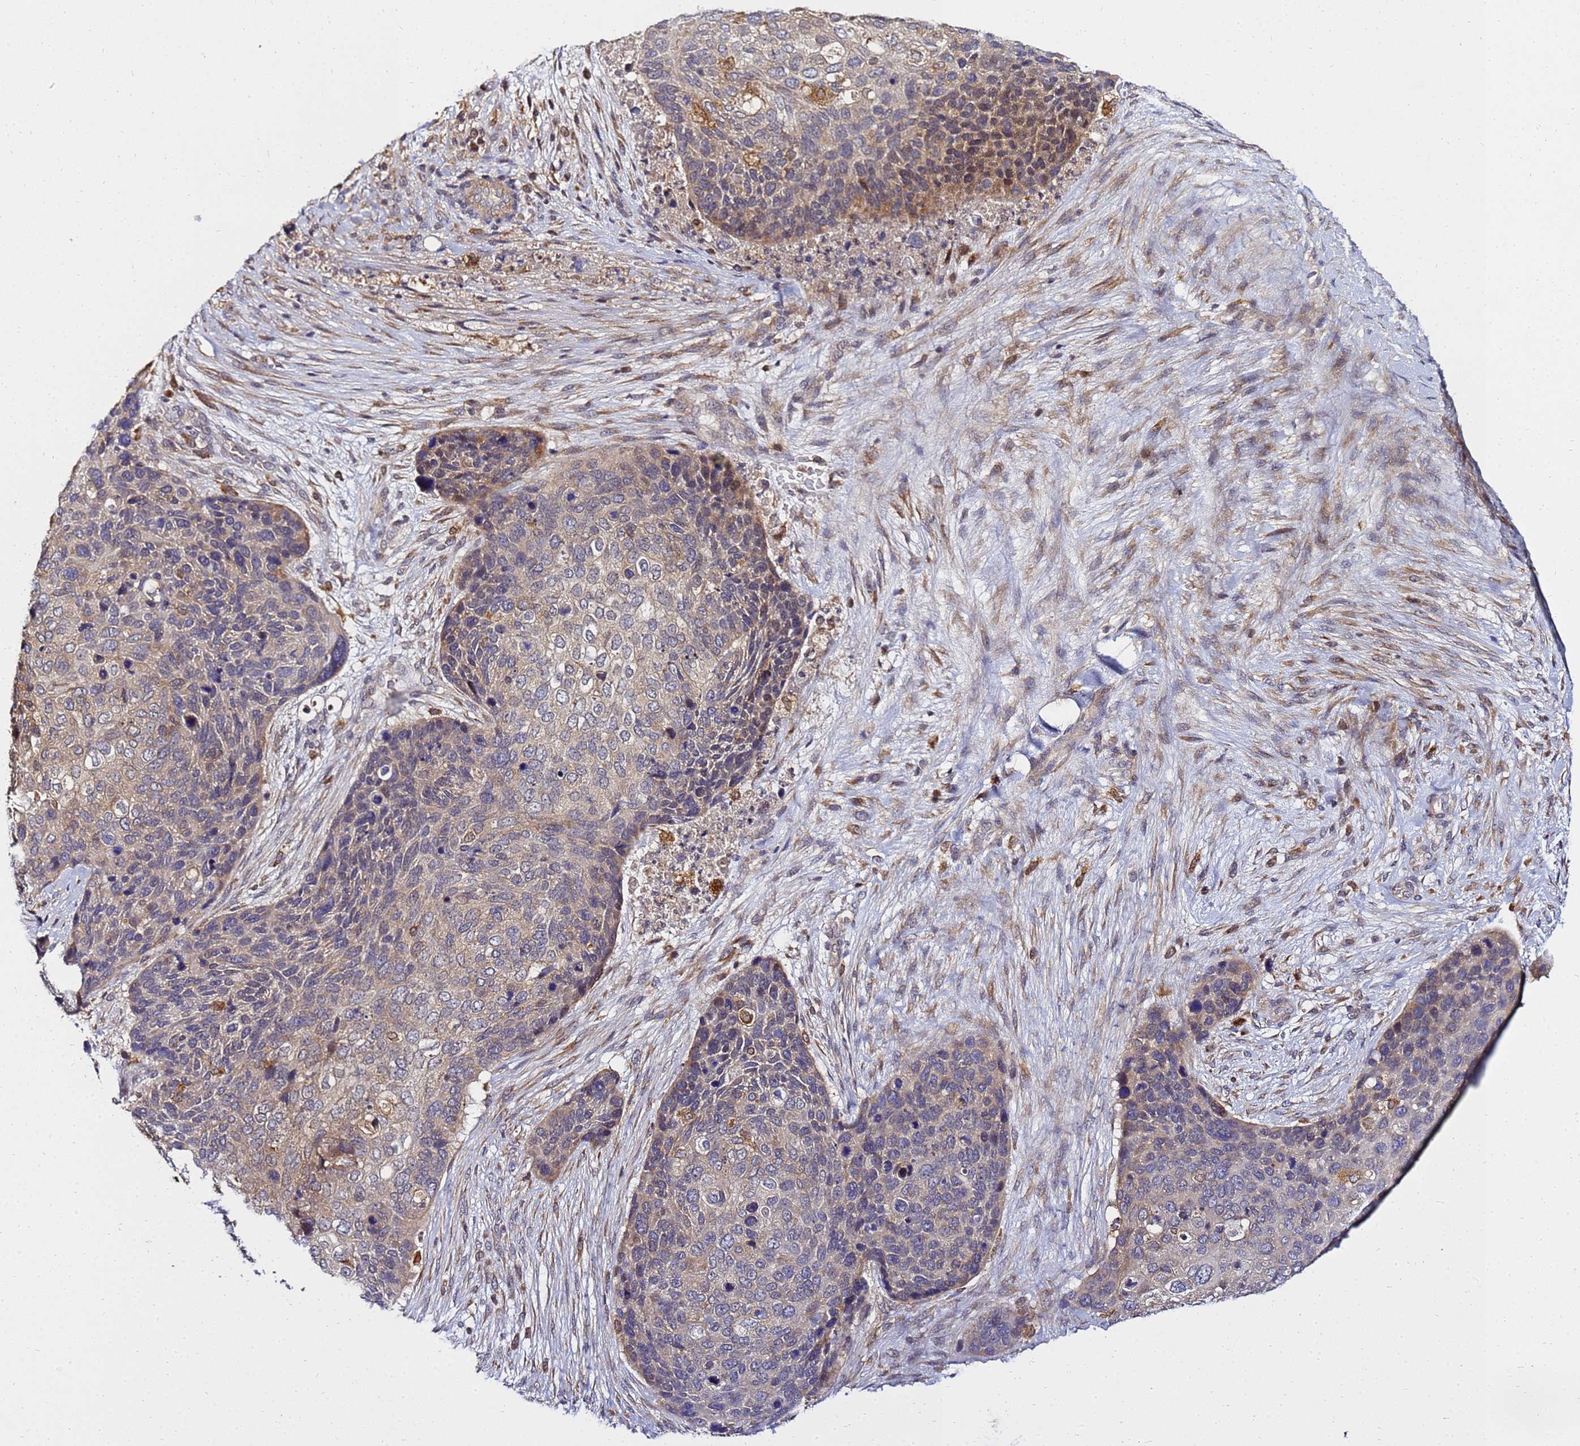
{"staining": {"intensity": "moderate", "quantity": "<25%", "location": "cytoplasmic/membranous"}, "tissue": "skin cancer", "cell_type": "Tumor cells", "image_type": "cancer", "snomed": [{"axis": "morphology", "description": "Basal cell carcinoma"}, {"axis": "topography", "description": "Skin"}], "caption": "A high-resolution micrograph shows immunohistochemistry staining of basal cell carcinoma (skin), which shows moderate cytoplasmic/membranous positivity in about <25% of tumor cells.", "gene": "ADPGK", "patient": {"sex": "female", "age": 74}}